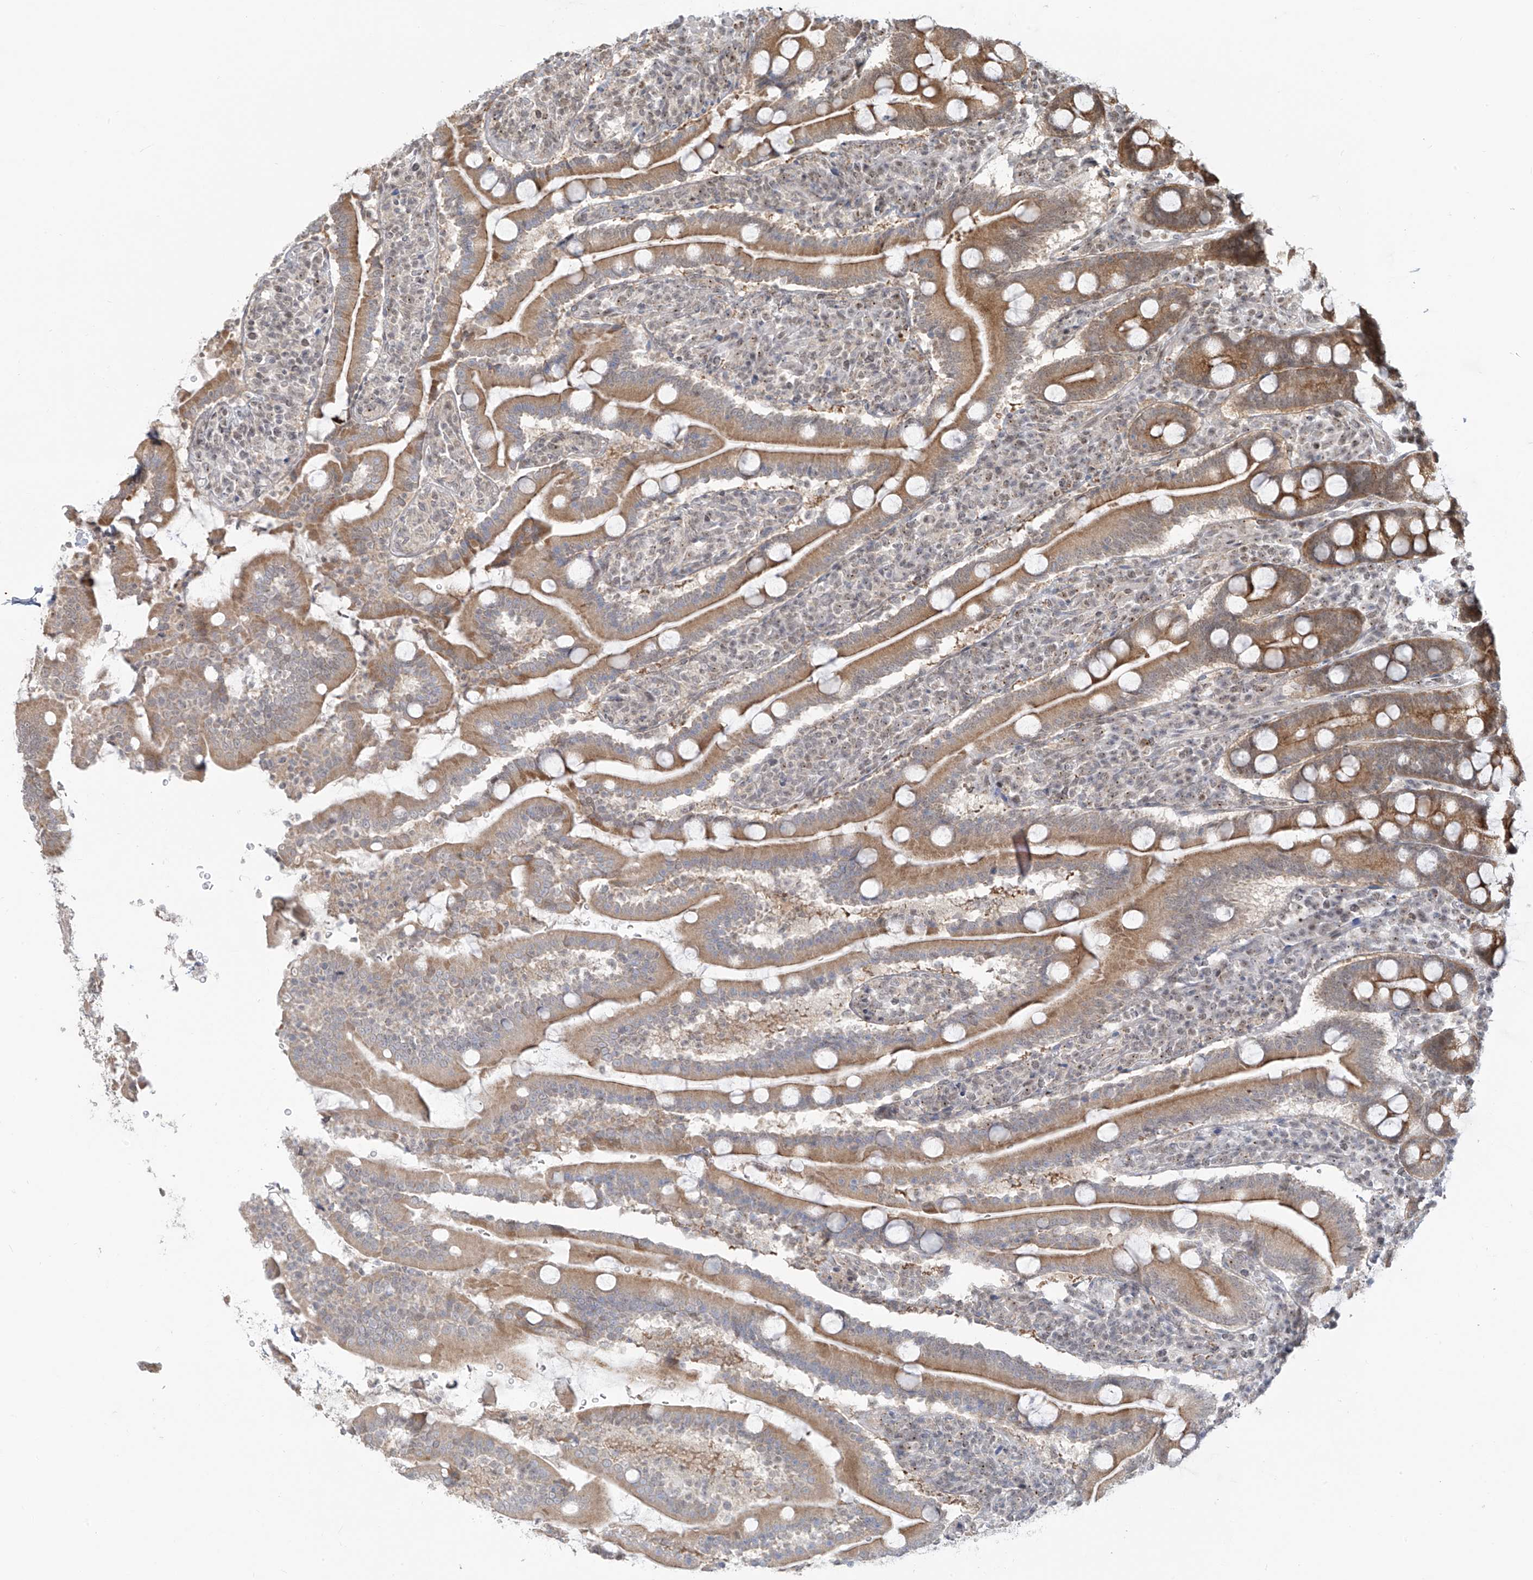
{"staining": {"intensity": "moderate", "quantity": ">75%", "location": "cytoplasmic/membranous"}, "tissue": "duodenum", "cell_type": "Glandular cells", "image_type": "normal", "snomed": [{"axis": "morphology", "description": "Normal tissue, NOS"}, {"axis": "topography", "description": "Duodenum"}], "caption": "High-power microscopy captured an IHC histopathology image of normal duodenum, revealing moderate cytoplasmic/membranous staining in about >75% of glandular cells.", "gene": "VMP1", "patient": {"sex": "male", "age": 35}}